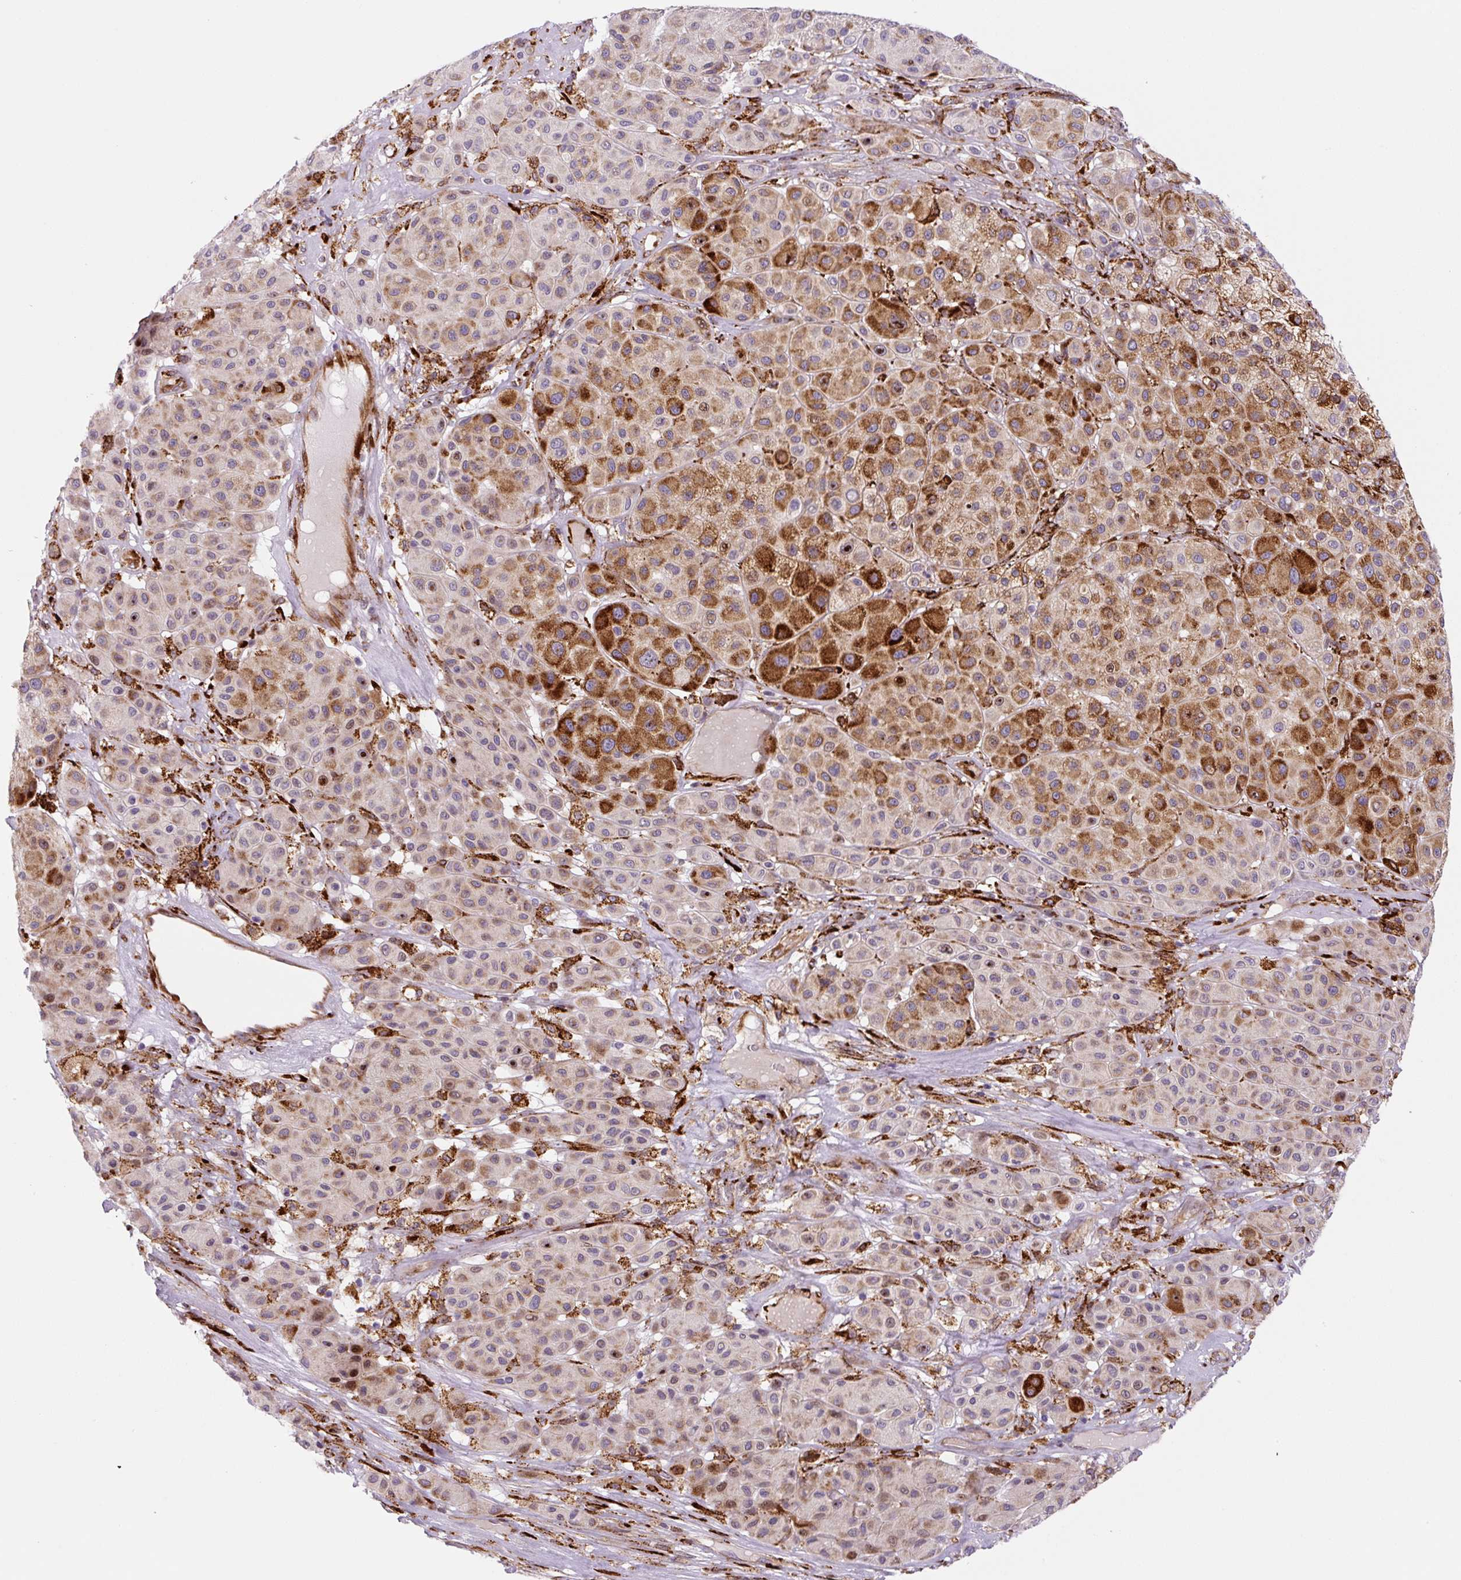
{"staining": {"intensity": "strong", "quantity": "25%-75%", "location": "cytoplasmic/membranous"}, "tissue": "melanoma", "cell_type": "Tumor cells", "image_type": "cancer", "snomed": [{"axis": "morphology", "description": "Malignant melanoma, Metastatic site"}, {"axis": "topography", "description": "Smooth muscle"}], "caption": "Protein analysis of melanoma tissue shows strong cytoplasmic/membranous staining in approximately 25%-75% of tumor cells.", "gene": "DISP3", "patient": {"sex": "male", "age": 41}}